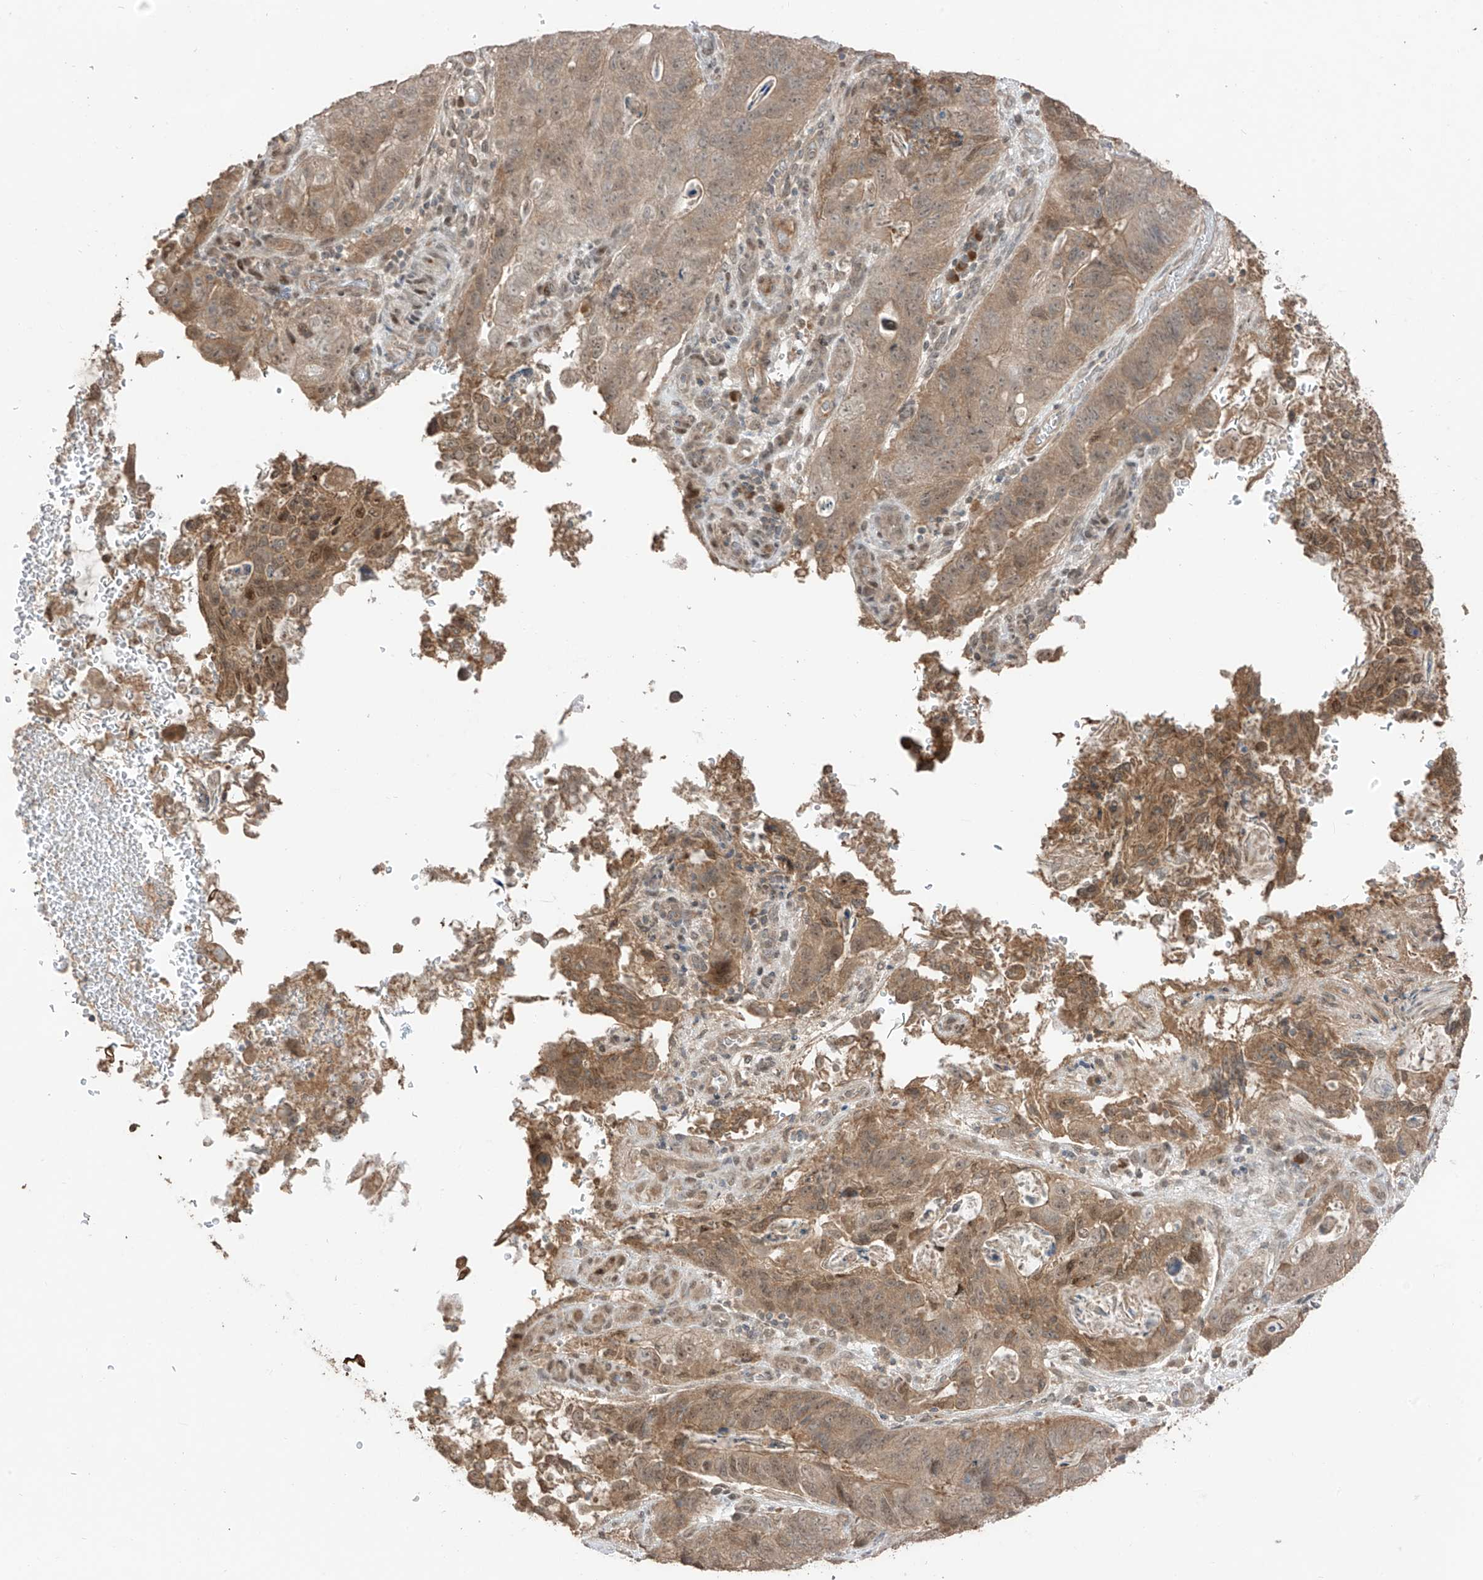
{"staining": {"intensity": "weak", "quantity": ">75%", "location": "cytoplasmic/membranous,nuclear"}, "tissue": "stomach cancer", "cell_type": "Tumor cells", "image_type": "cancer", "snomed": [{"axis": "morphology", "description": "Normal tissue, NOS"}, {"axis": "morphology", "description": "Adenocarcinoma, NOS"}, {"axis": "topography", "description": "Stomach"}], "caption": "Immunohistochemistry of stomach cancer shows low levels of weak cytoplasmic/membranous and nuclear staining in about >75% of tumor cells.", "gene": "COLGALT2", "patient": {"sex": "female", "age": 89}}